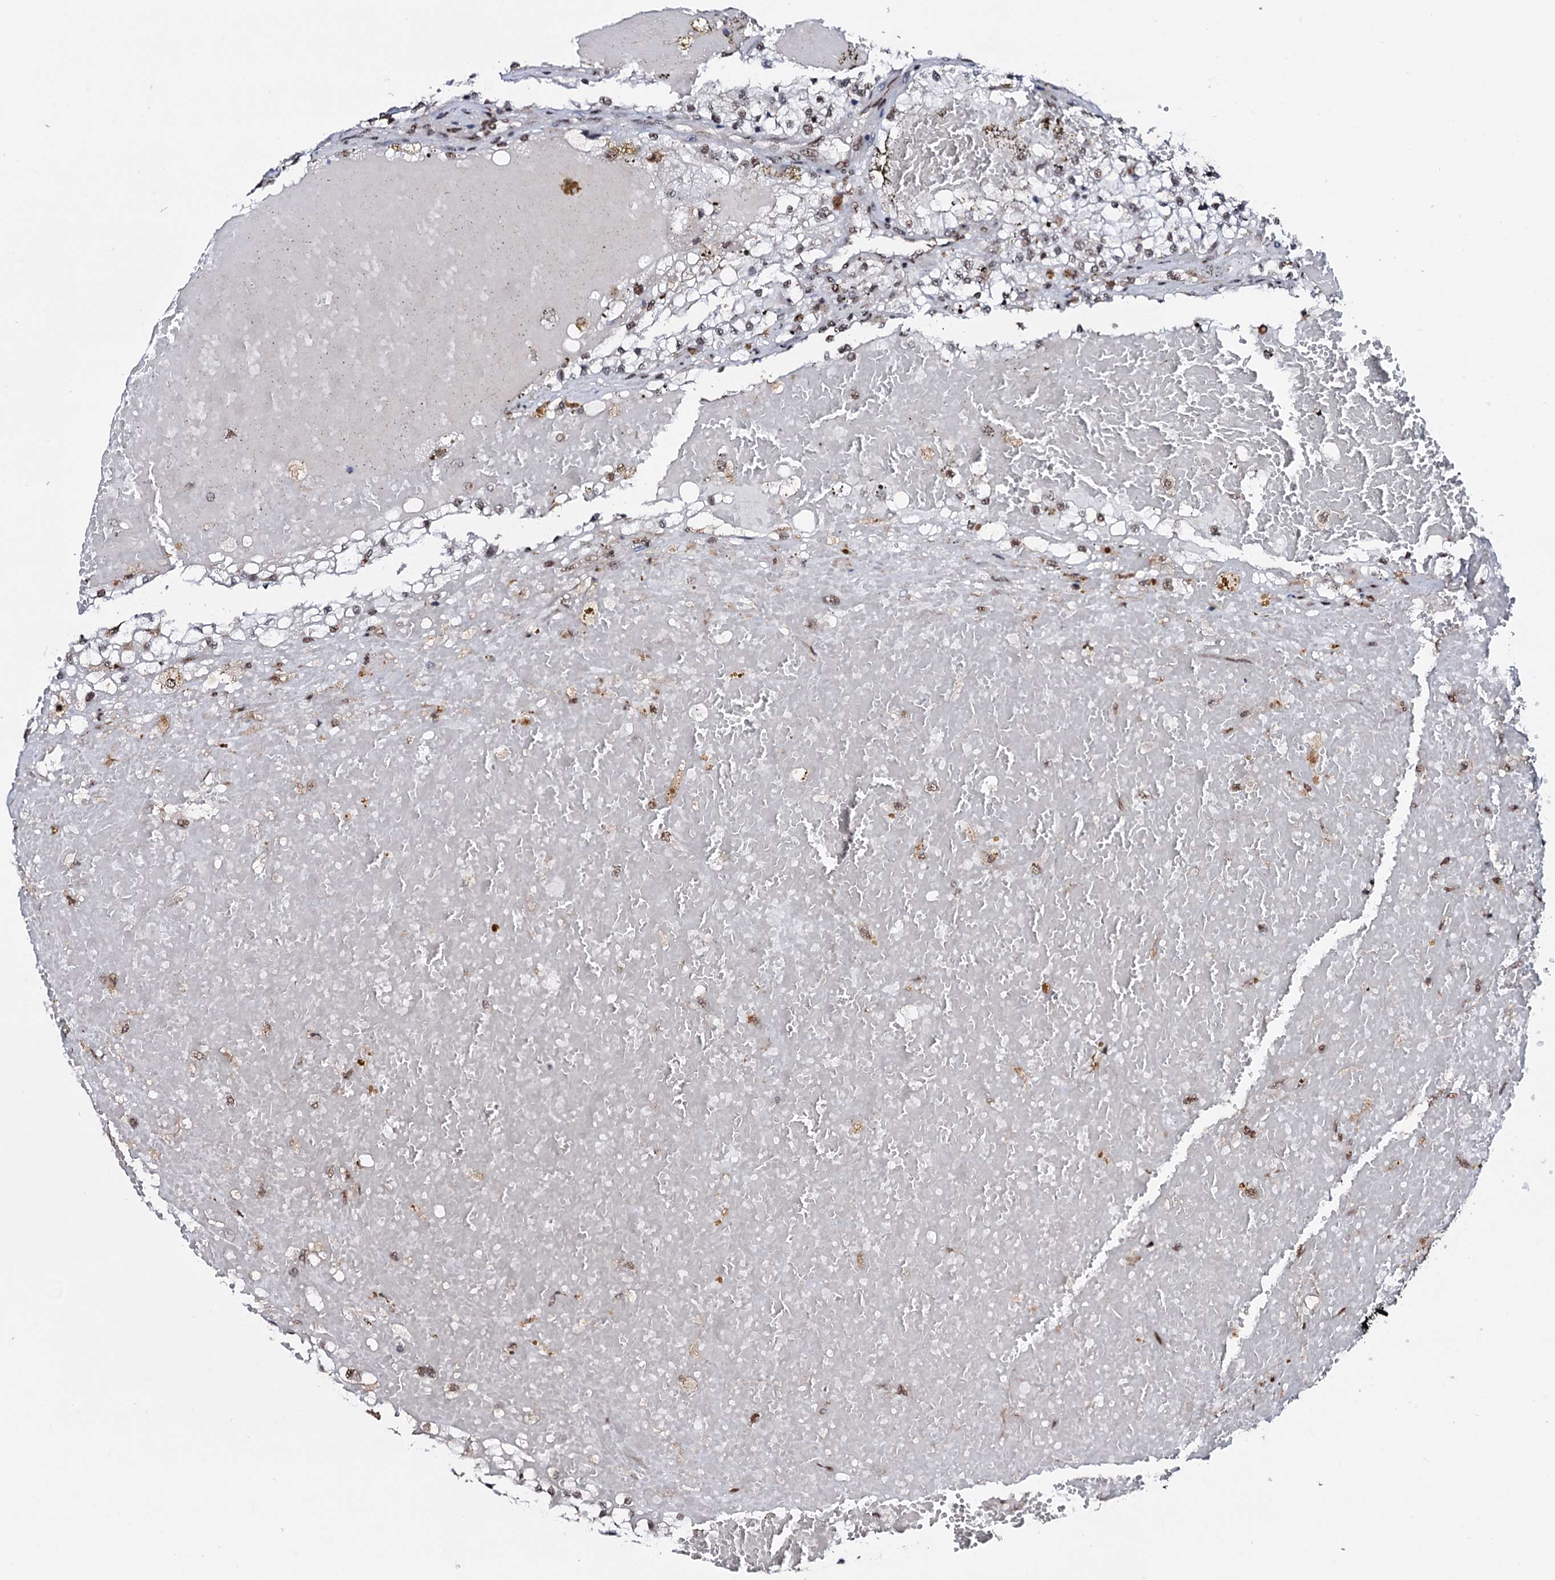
{"staining": {"intensity": "weak", "quantity": "25%-75%", "location": "nuclear"}, "tissue": "renal cancer", "cell_type": "Tumor cells", "image_type": "cancer", "snomed": [{"axis": "morphology", "description": "Normal tissue, NOS"}, {"axis": "morphology", "description": "Adenocarcinoma, NOS"}, {"axis": "topography", "description": "Kidney"}], "caption": "Protein expression analysis of renal adenocarcinoma demonstrates weak nuclear expression in about 25%-75% of tumor cells.", "gene": "PRPF18", "patient": {"sex": "male", "age": 68}}